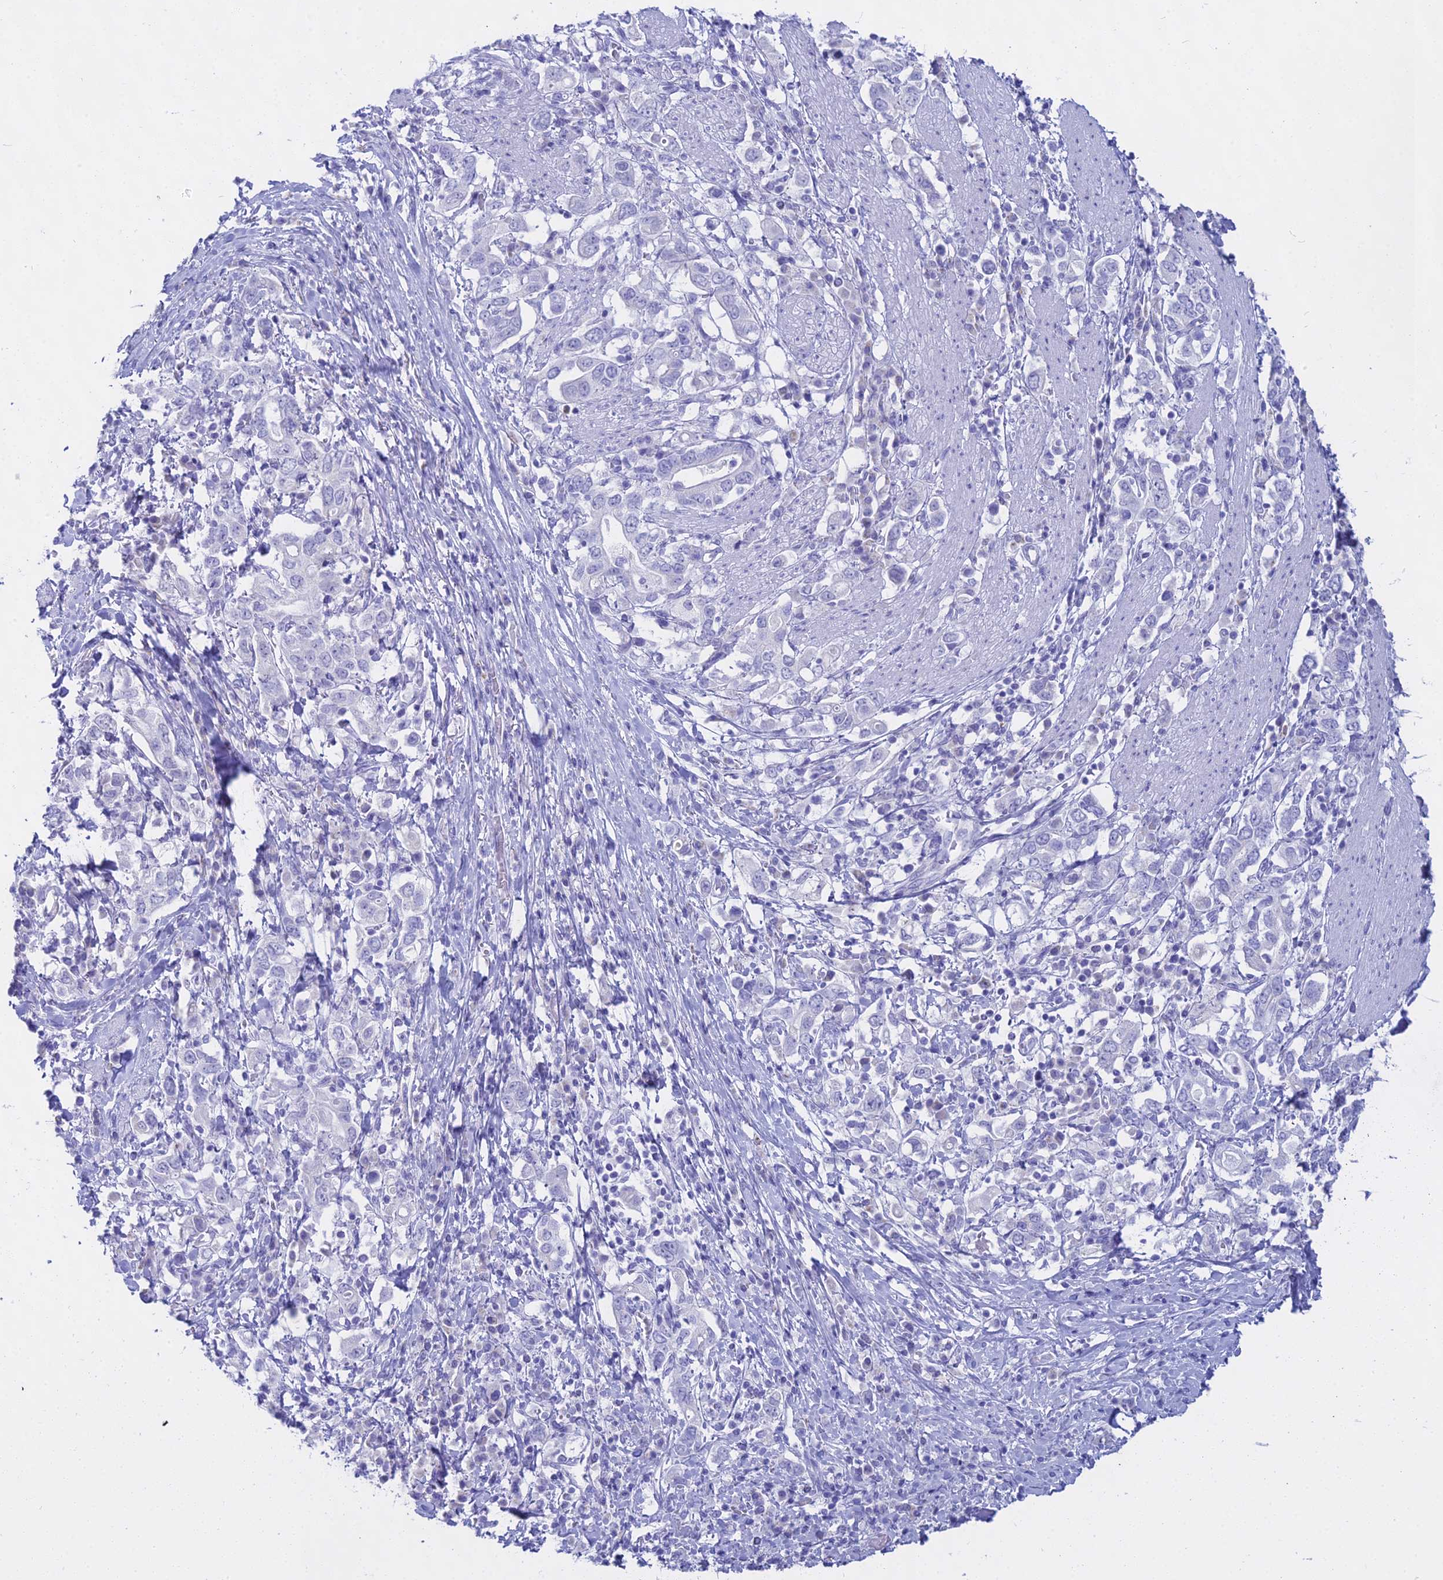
{"staining": {"intensity": "negative", "quantity": "none", "location": "none"}, "tissue": "stomach cancer", "cell_type": "Tumor cells", "image_type": "cancer", "snomed": [{"axis": "morphology", "description": "Adenocarcinoma, NOS"}, {"axis": "topography", "description": "Stomach, upper"}, {"axis": "topography", "description": "Stomach"}], "caption": "This is an IHC micrograph of stomach adenocarcinoma. There is no staining in tumor cells.", "gene": "CGB2", "patient": {"sex": "male", "age": 62}}